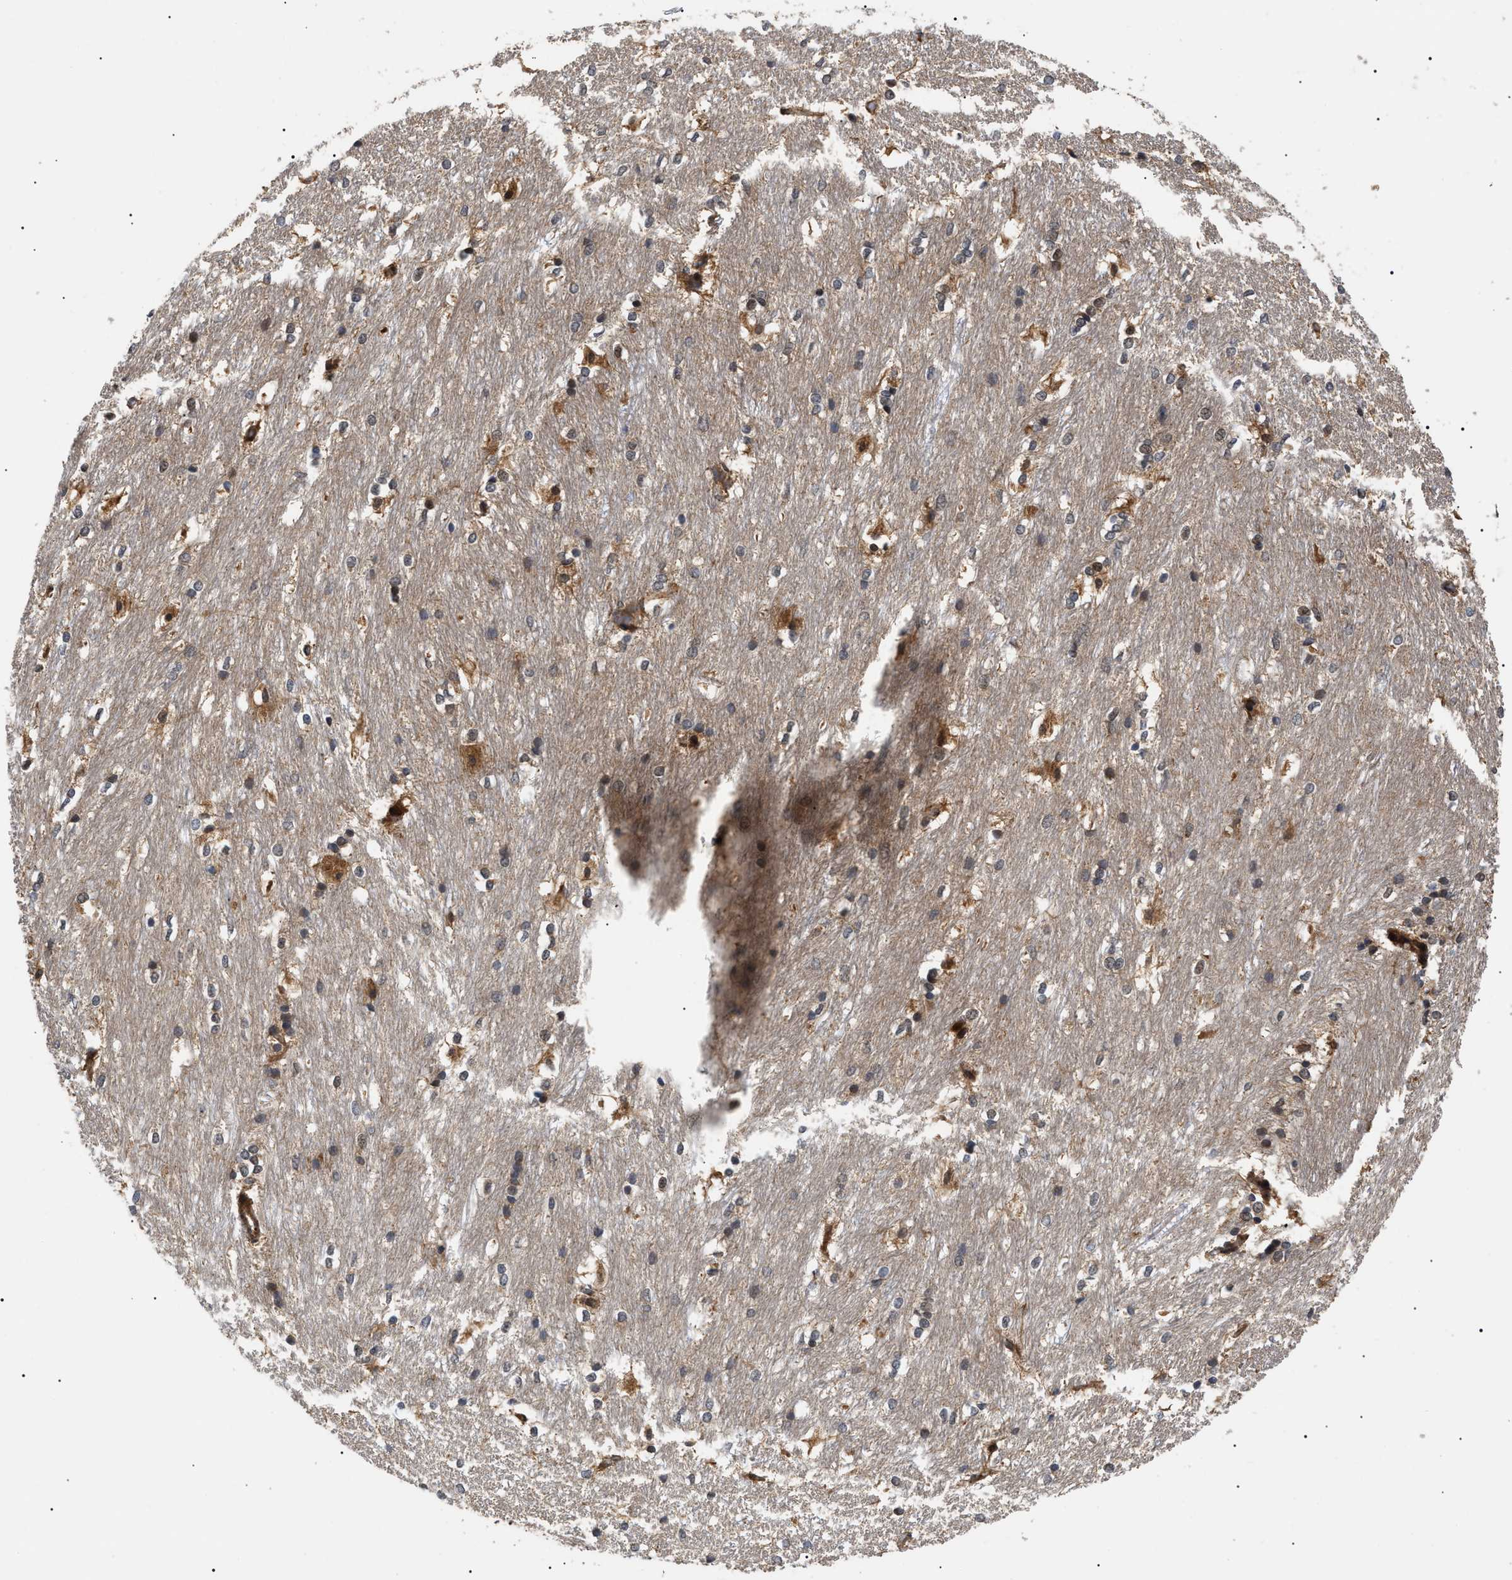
{"staining": {"intensity": "moderate", "quantity": "25%-75%", "location": "cytoplasmic/membranous"}, "tissue": "caudate", "cell_type": "Glial cells", "image_type": "normal", "snomed": [{"axis": "morphology", "description": "Normal tissue, NOS"}, {"axis": "topography", "description": "Lateral ventricle wall"}], "caption": "Protein expression analysis of normal human caudate reveals moderate cytoplasmic/membranous staining in approximately 25%-75% of glial cells. (DAB IHC, brown staining for protein, blue staining for nuclei).", "gene": "ASTL", "patient": {"sex": "female", "age": 19}}